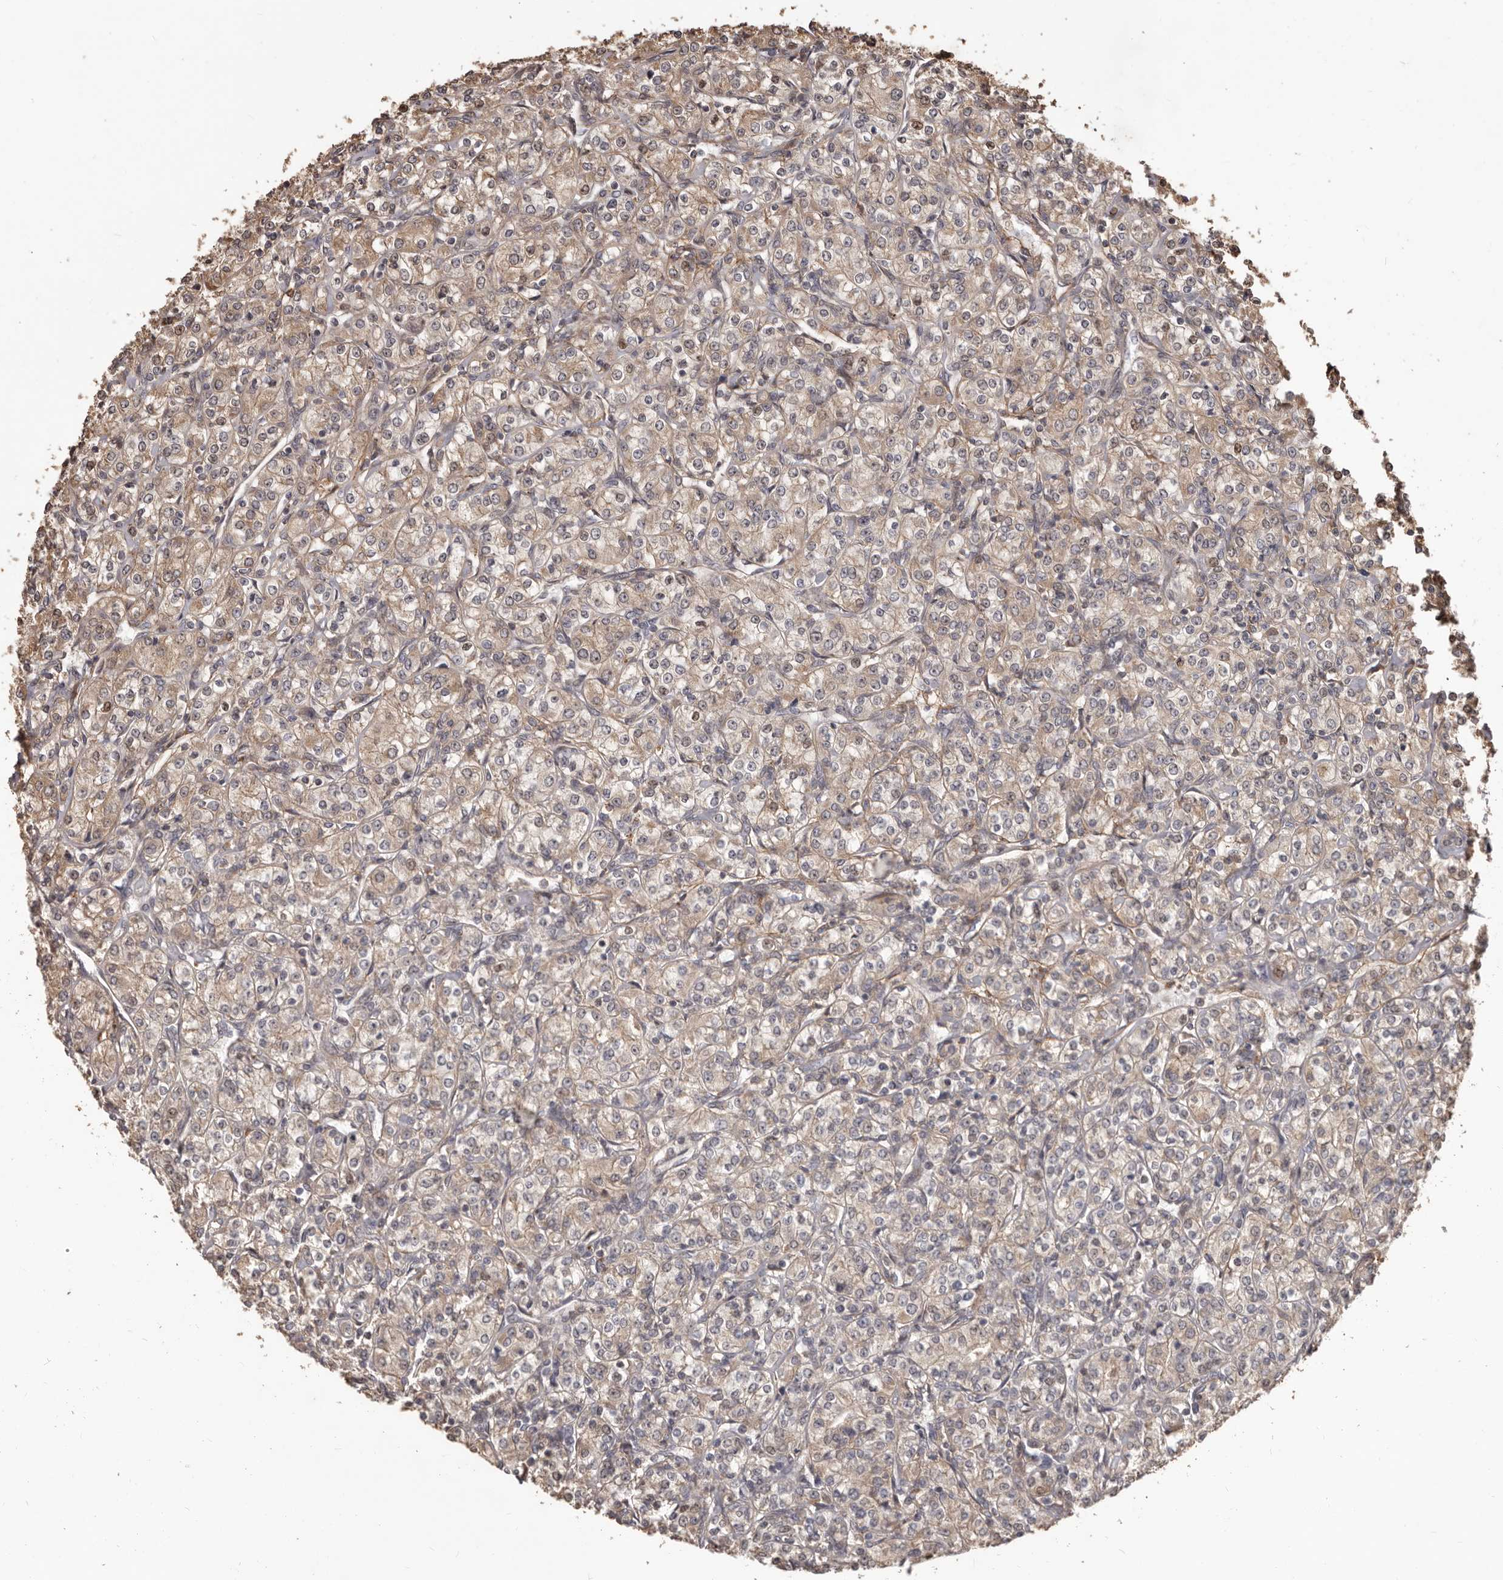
{"staining": {"intensity": "weak", "quantity": "25%-75%", "location": "cytoplasmic/membranous"}, "tissue": "renal cancer", "cell_type": "Tumor cells", "image_type": "cancer", "snomed": [{"axis": "morphology", "description": "Adenocarcinoma, NOS"}, {"axis": "topography", "description": "Kidney"}], "caption": "Immunohistochemical staining of adenocarcinoma (renal) reveals weak cytoplasmic/membranous protein expression in approximately 25%-75% of tumor cells.", "gene": "MTO1", "patient": {"sex": "male", "age": 77}}